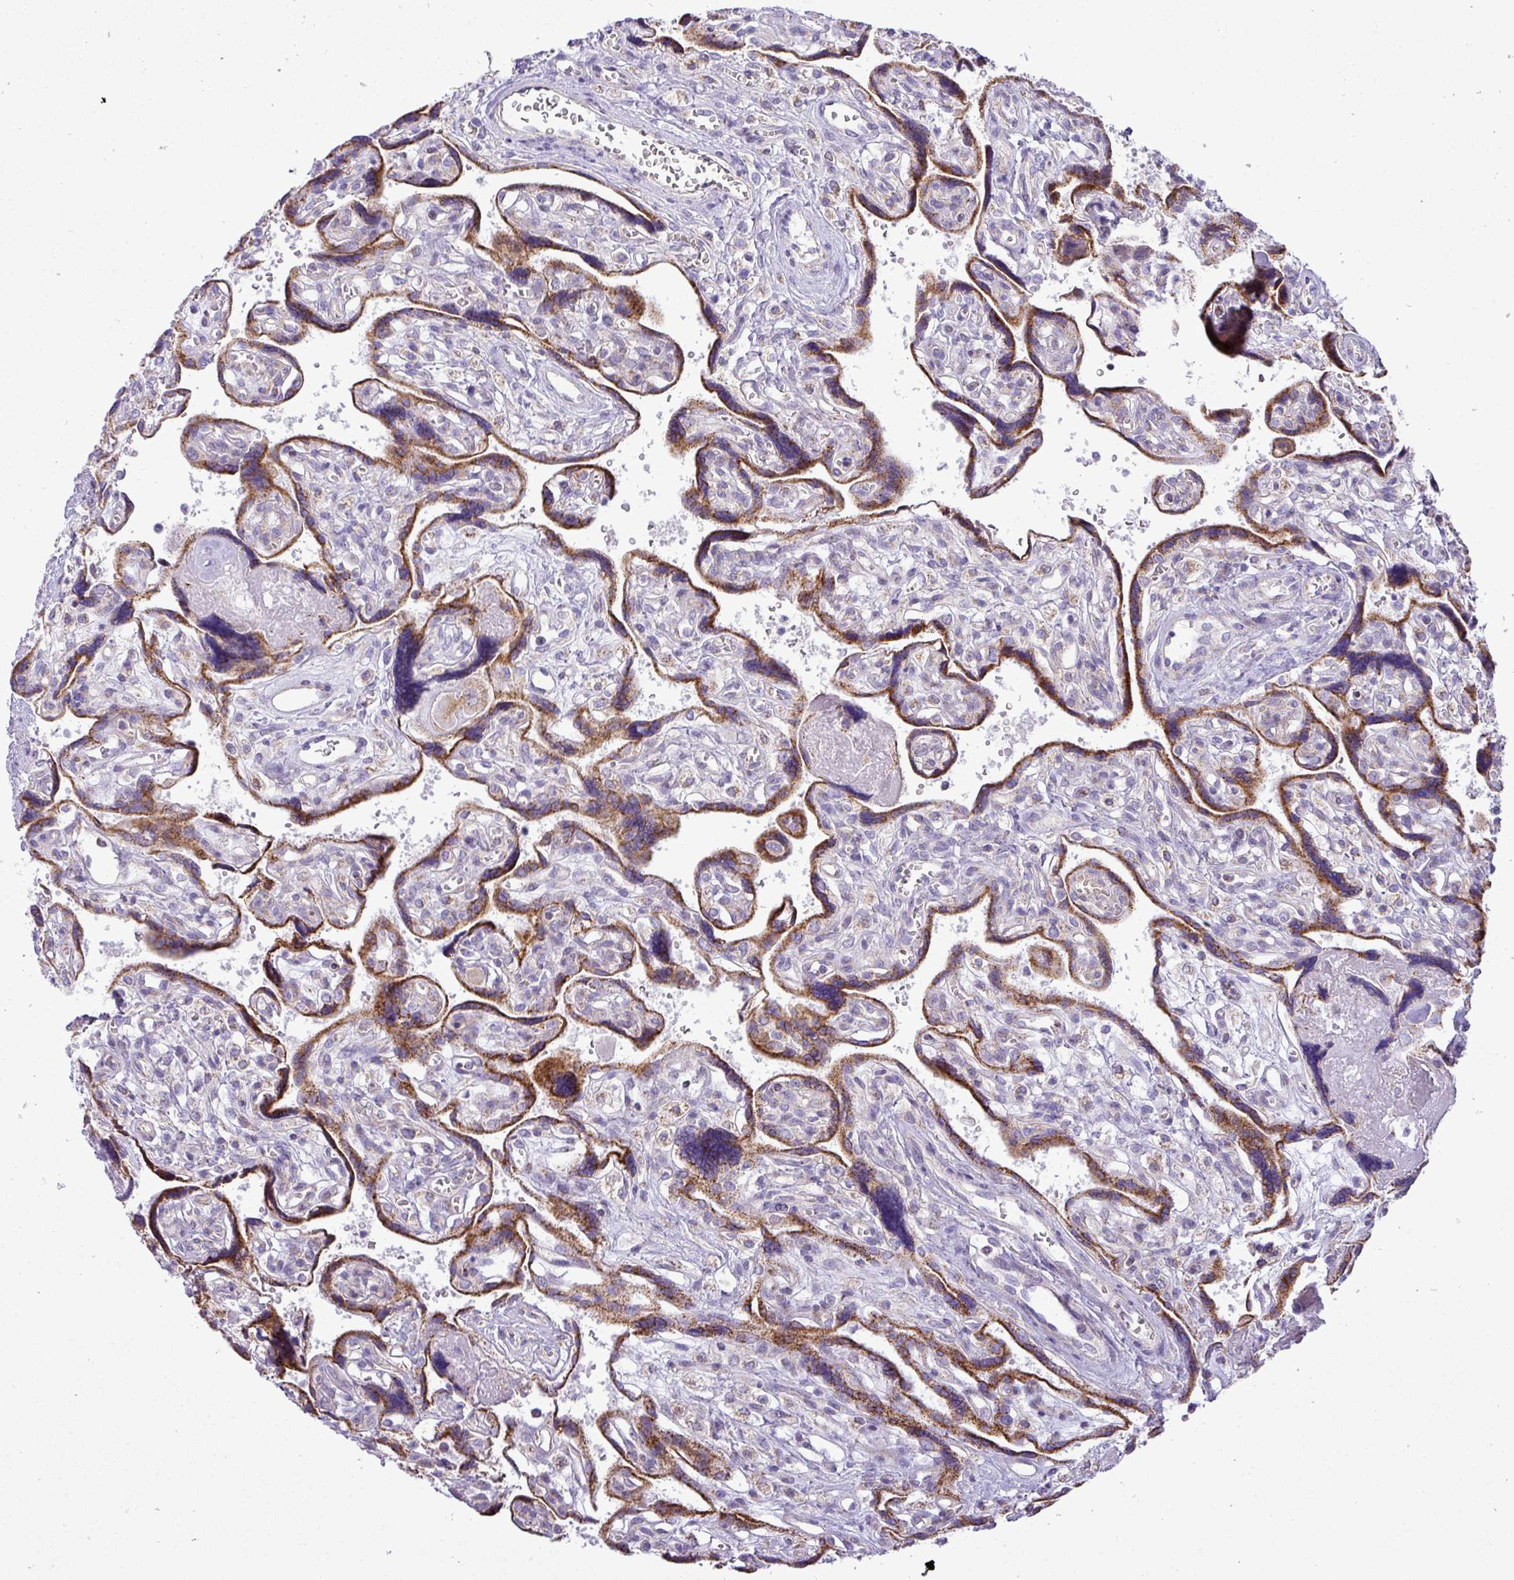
{"staining": {"intensity": "moderate", "quantity": ">75%", "location": "cytoplasmic/membranous"}, "tissue": "placenta", "cell_type": "Decidual cells", "image_type": "normal", "snomed": [{"axis": "morphology", "description": "Normal tissue, NOS"}, {"axis": "topography", "description": "Placenta"}], "caption": "Moderate cytoplasmic/membranous staining for a protein is identified in approximately >75% of decidual cells of benign placenta using immunohistochemistry.", "gene": "ZNF81", "patient": {"sex": "female", "age": 39}}